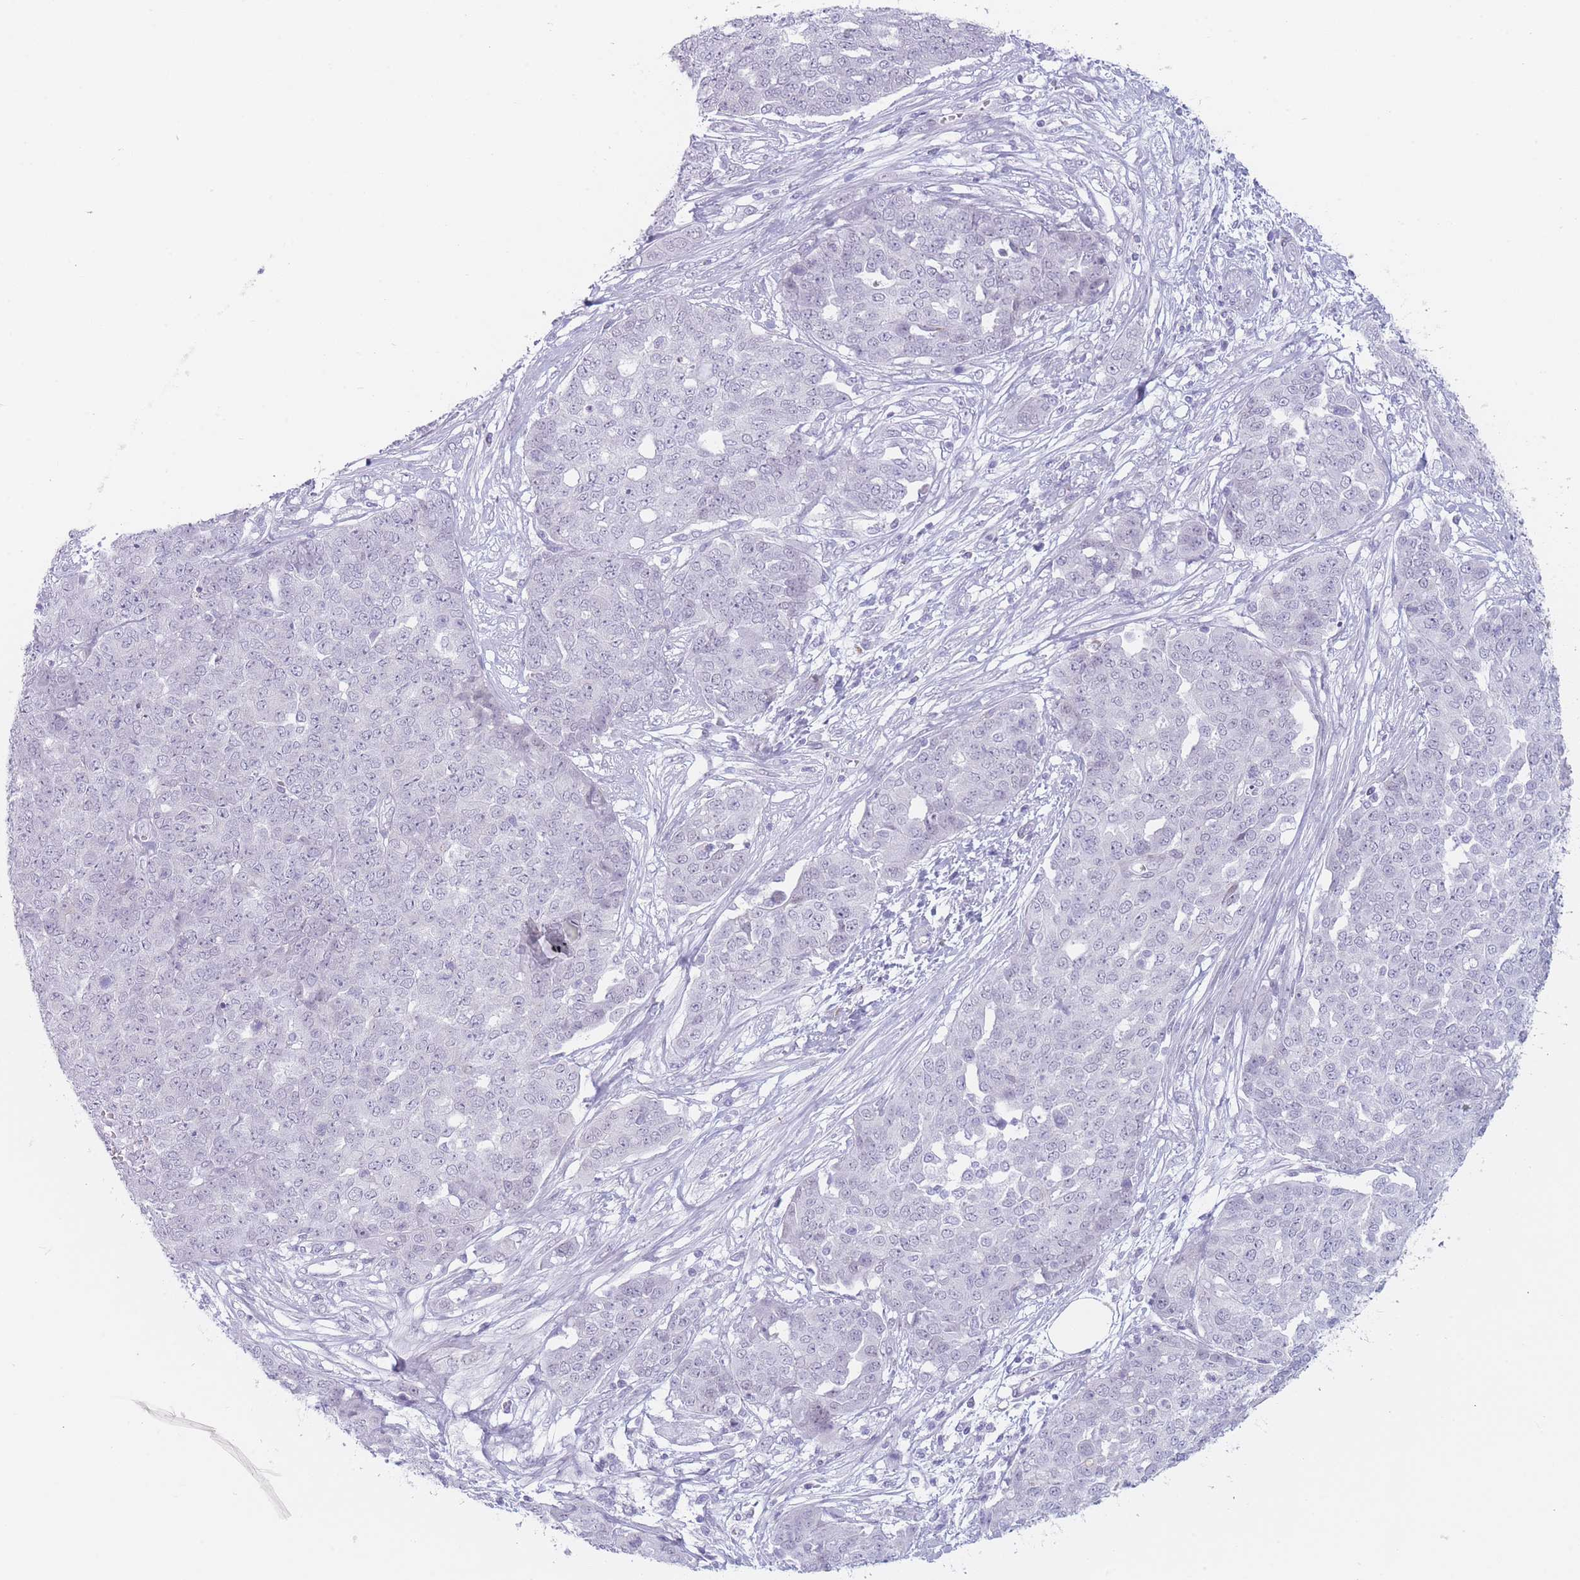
{"staining": {"intensity": "negative", "quantity": "none", "location": "none"}, "tissue": "ovarian cancer", "cell_type": "Tumor cells", "image_type": "cancer", "snomed": [{"axis": "morphology", "description": "Cystadenocarcinoma, serous, NOS"}, {"axis": "topography", "description": "Soft tissue"}, {"axis": "topography", "description": "Ovary"}], "caption": "DAB (3,3'-diaminobenzidine) immunohistochemical staining of ovarian serous cystadenocarcinoma shows no significant staining in tumor cells.", "gene": "IFNA6", "patient": {"sex": "female", "age": 57}}